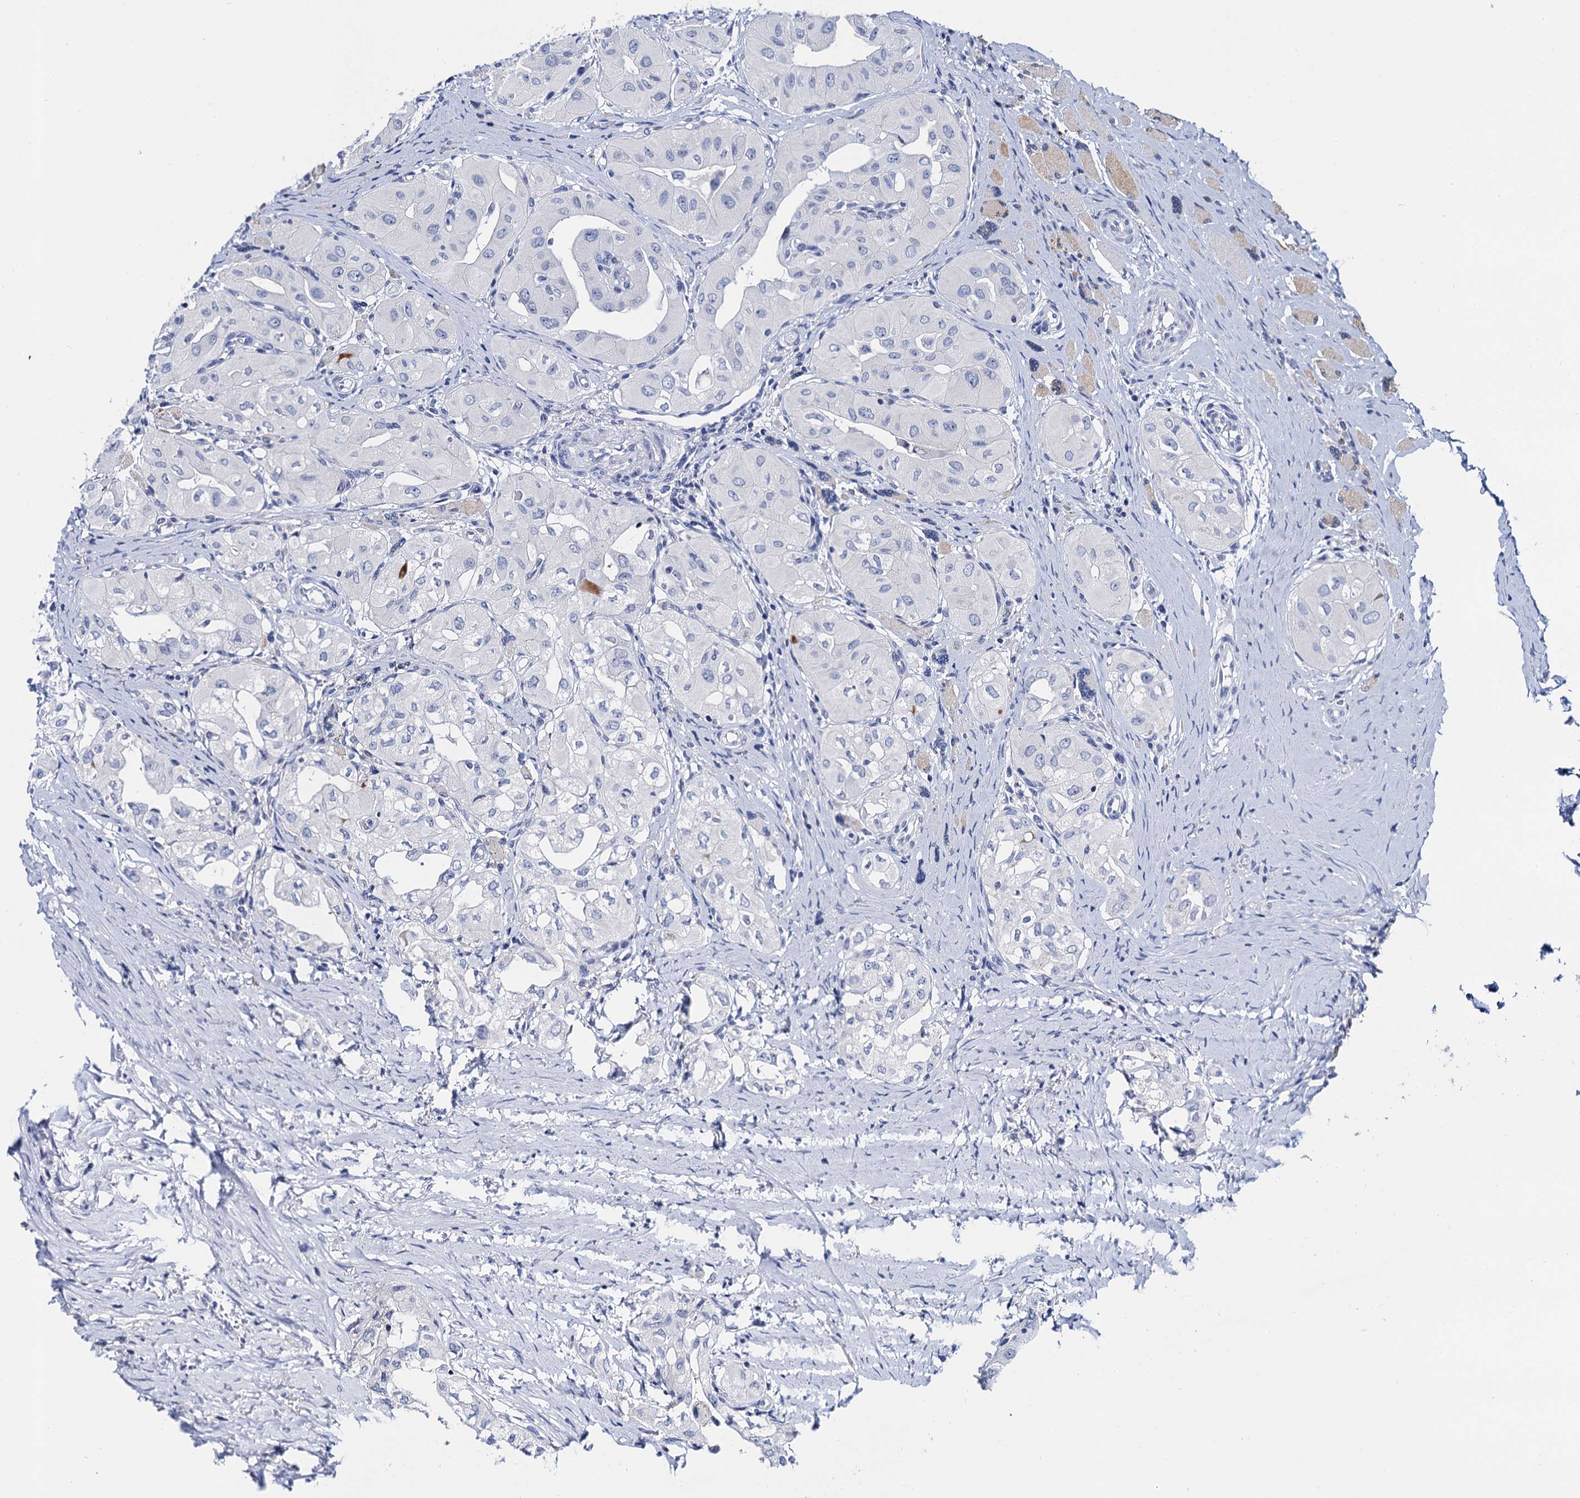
{"staining": {"intensity": "negative", "quantity": "none", "location": "none"}, "tissue": "thyroid cancer", "cell_type": "Tumor cells", "image_type": "cancer", "snomed": [{"axis": "morphology", "description": "Papillary adenocarcinoma, NOS"}, {"axis": "topography", "description": "Thyroid gland"}], "caption": "Tumor cells are negative for protein expression in human thyroid cancer.", "gene": "LYPD3", "patient": {"sex": "female", "age": 59}}